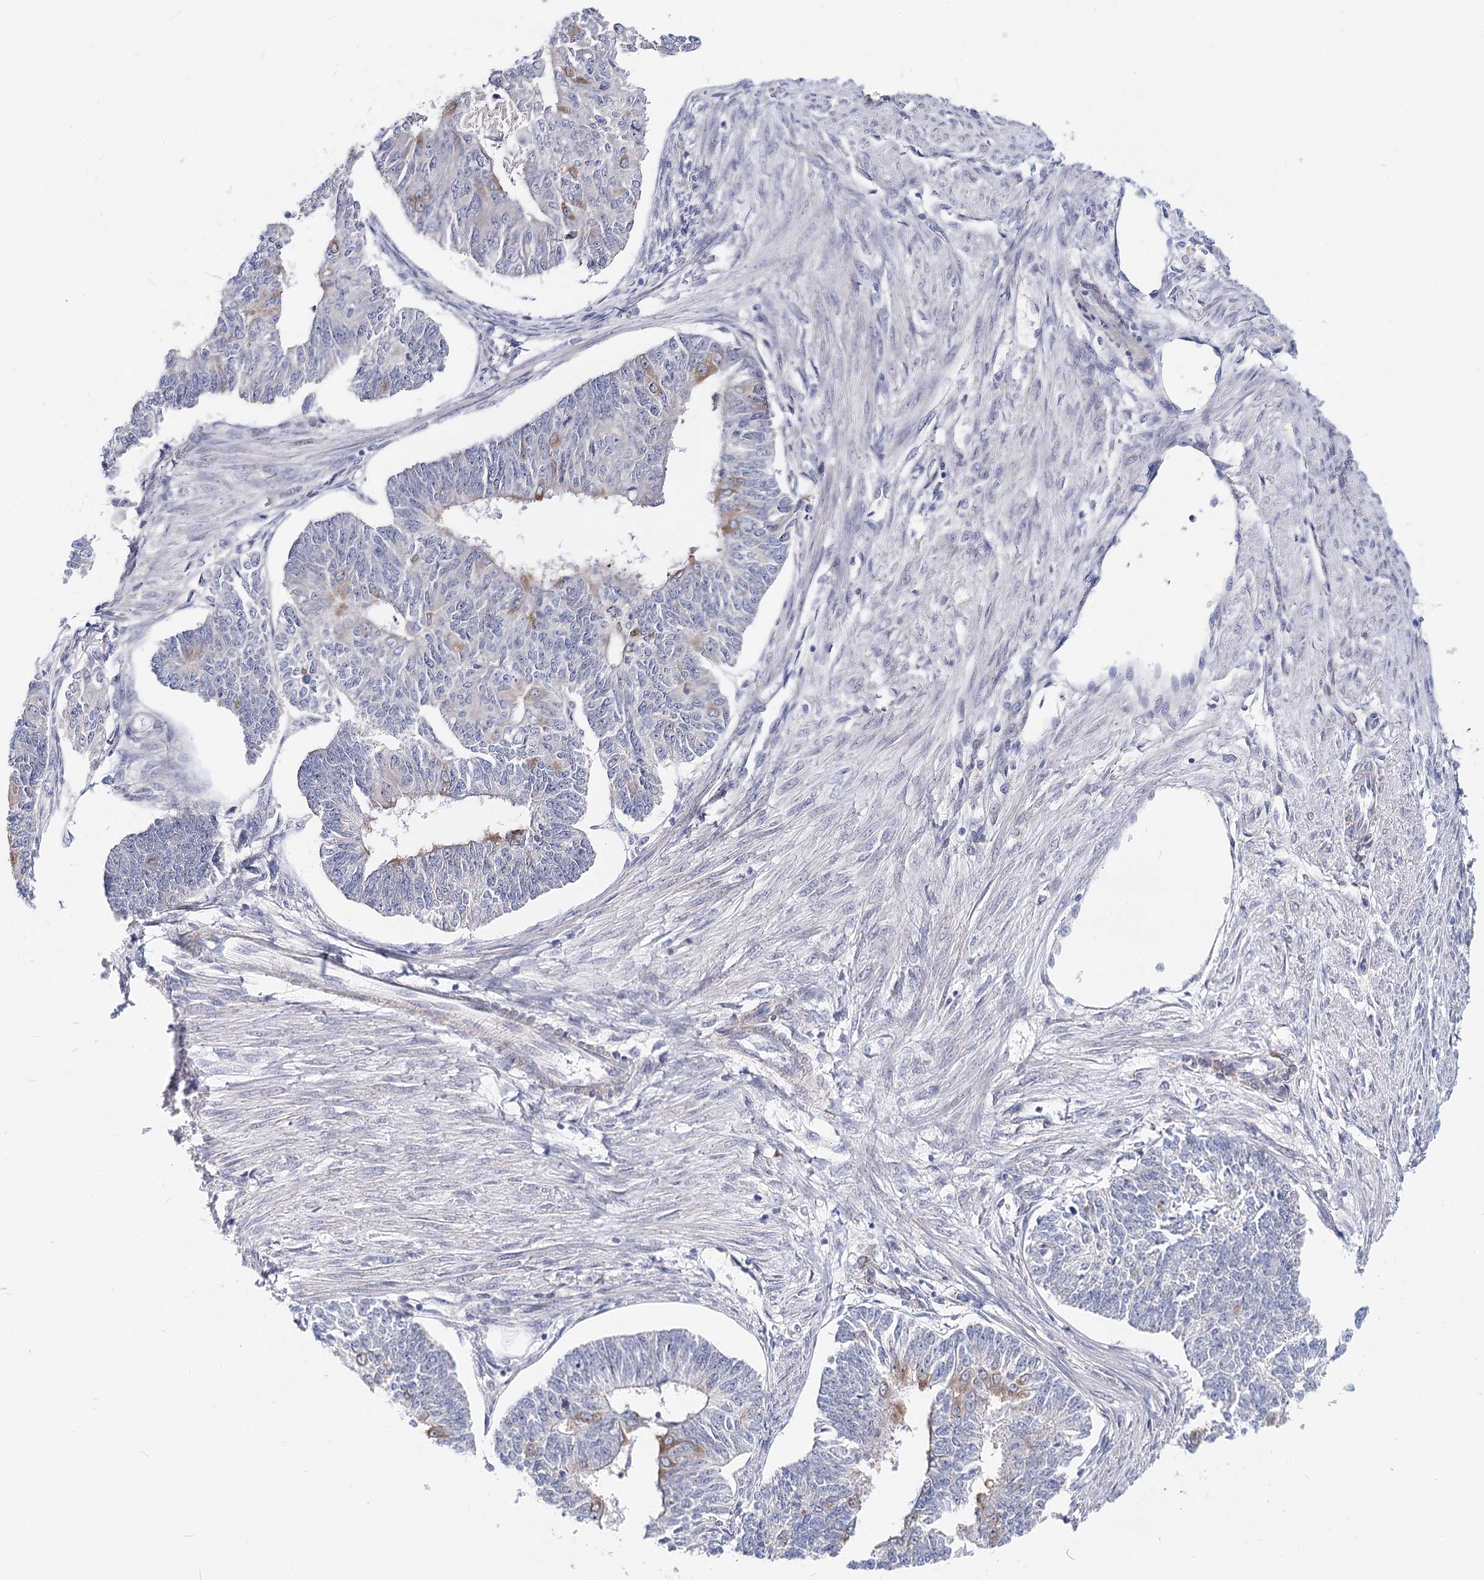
{"staining": {"intensity": "weak", "quantity": "<25%", "location": "cytoplasmic/membranous"}, "tissue": "endometrial cancer", "cell_type": "Tumor cells", "image_type": "cancer", "snomed": [{"axis": "morphology", "description": "Adenocarcinoma, NOS"}, {"axis": "topography", "description": "Endometrium"}], "caption": "Endometrial adenocarcinoma was stained to show a protein in brown. There is no significant staining in tumor cells.", "gene": "TEX12", "patient": {"sex": "female", "age": 32}}